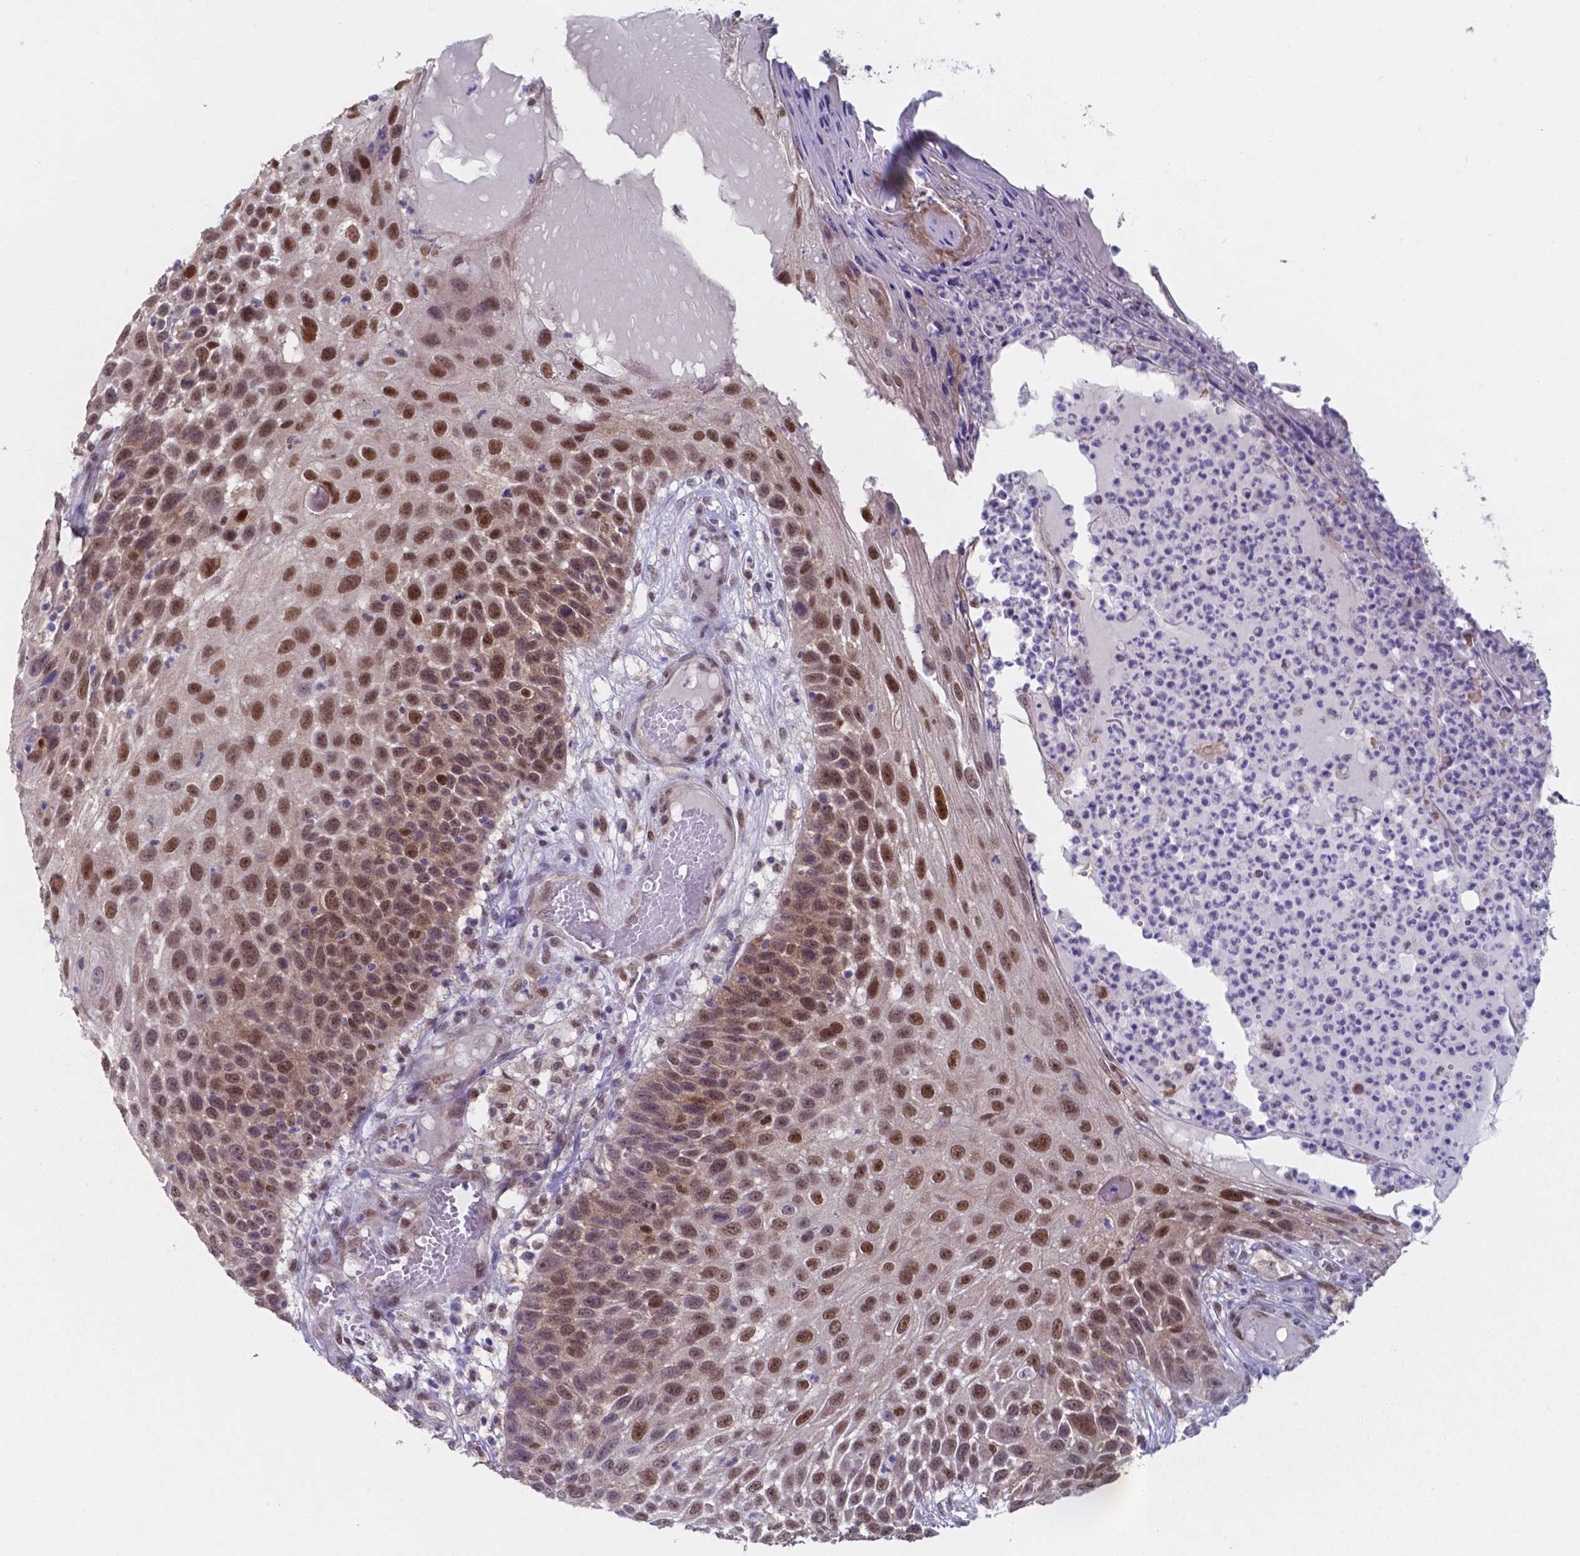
{"staining": {"intensity": "moderate", "quantity": ">75%", "location": "nuclear"}, "tissue": "skin cancer", "cell_type": "Tumor cells", "image_type": "cancer", "snomed": [{"axis": "morphology", "description": "Squamous cell carcinoma, NOS"}, {"axis": "topography", "description": "Skin"}], "caption": "A micrograph of human skin cancer (squamous cell carcinoma) stained for a protein exhibits moderate nuclear brown staining in tumor cells.", "gene": "UBE2E2", "patient": {"sex": "male", "age": 92}}